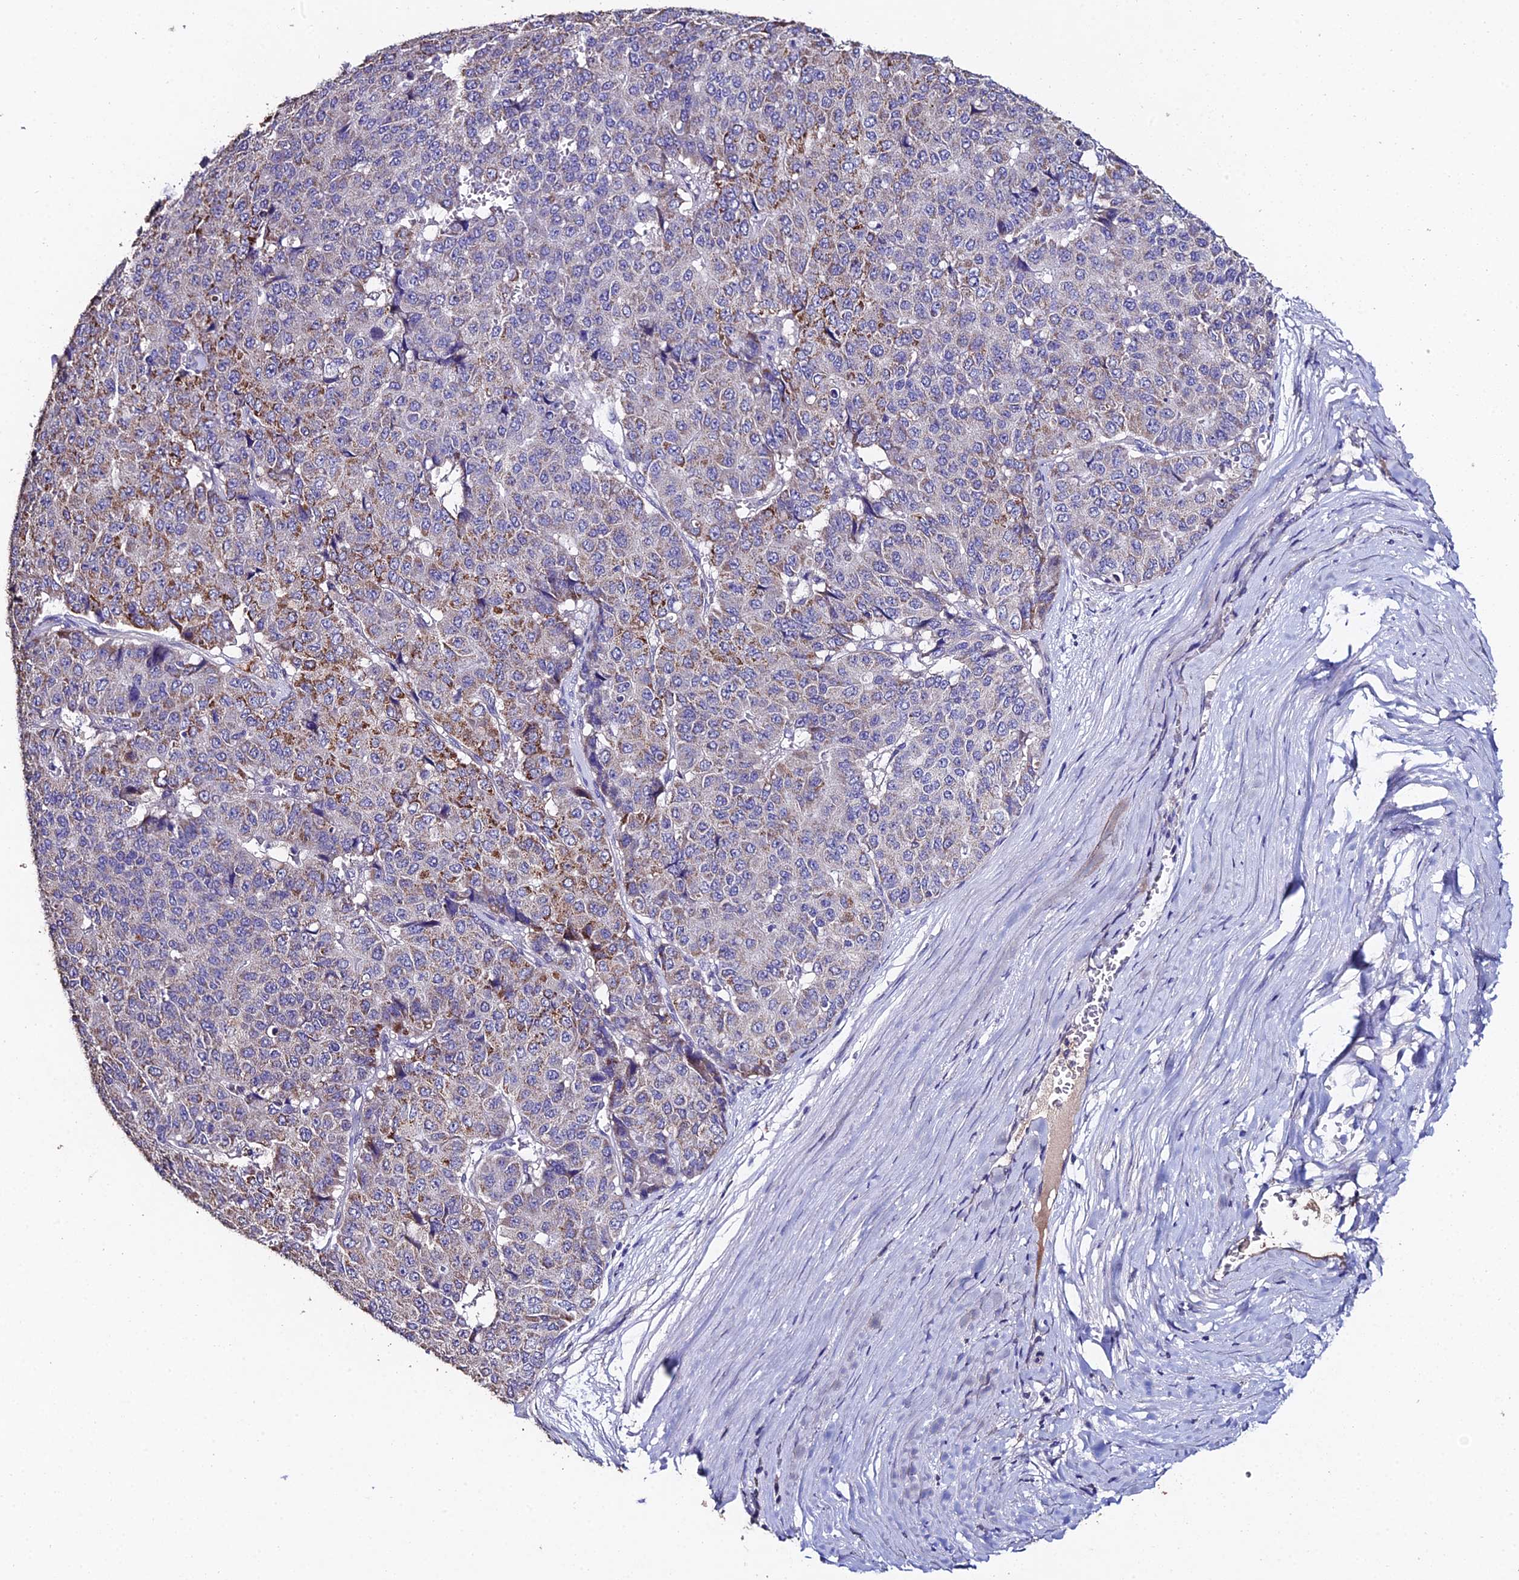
{"staining": {"intensity": "moderate", "quantity": "<25%", "location": "cytoplasmic/membranous"}, "tissue": "pancreatic cancer", "cell_type": "Tumor cells", "image_type": "cancer", "snomed": [{"axis": "morphology", "description": "Adenocarcinoma, NOS"}, {"axis": "topography", "description": "Pancreas"}], "caption": "About <25% of tumor cells in human adenocarcinoma (pancreatic) show moderate cytoplasmic/membranous protein staining as visualized by brown immunohistochemical staining.", "gene": "ESRRG", "patient": {"sex": "male", "age": 50}}